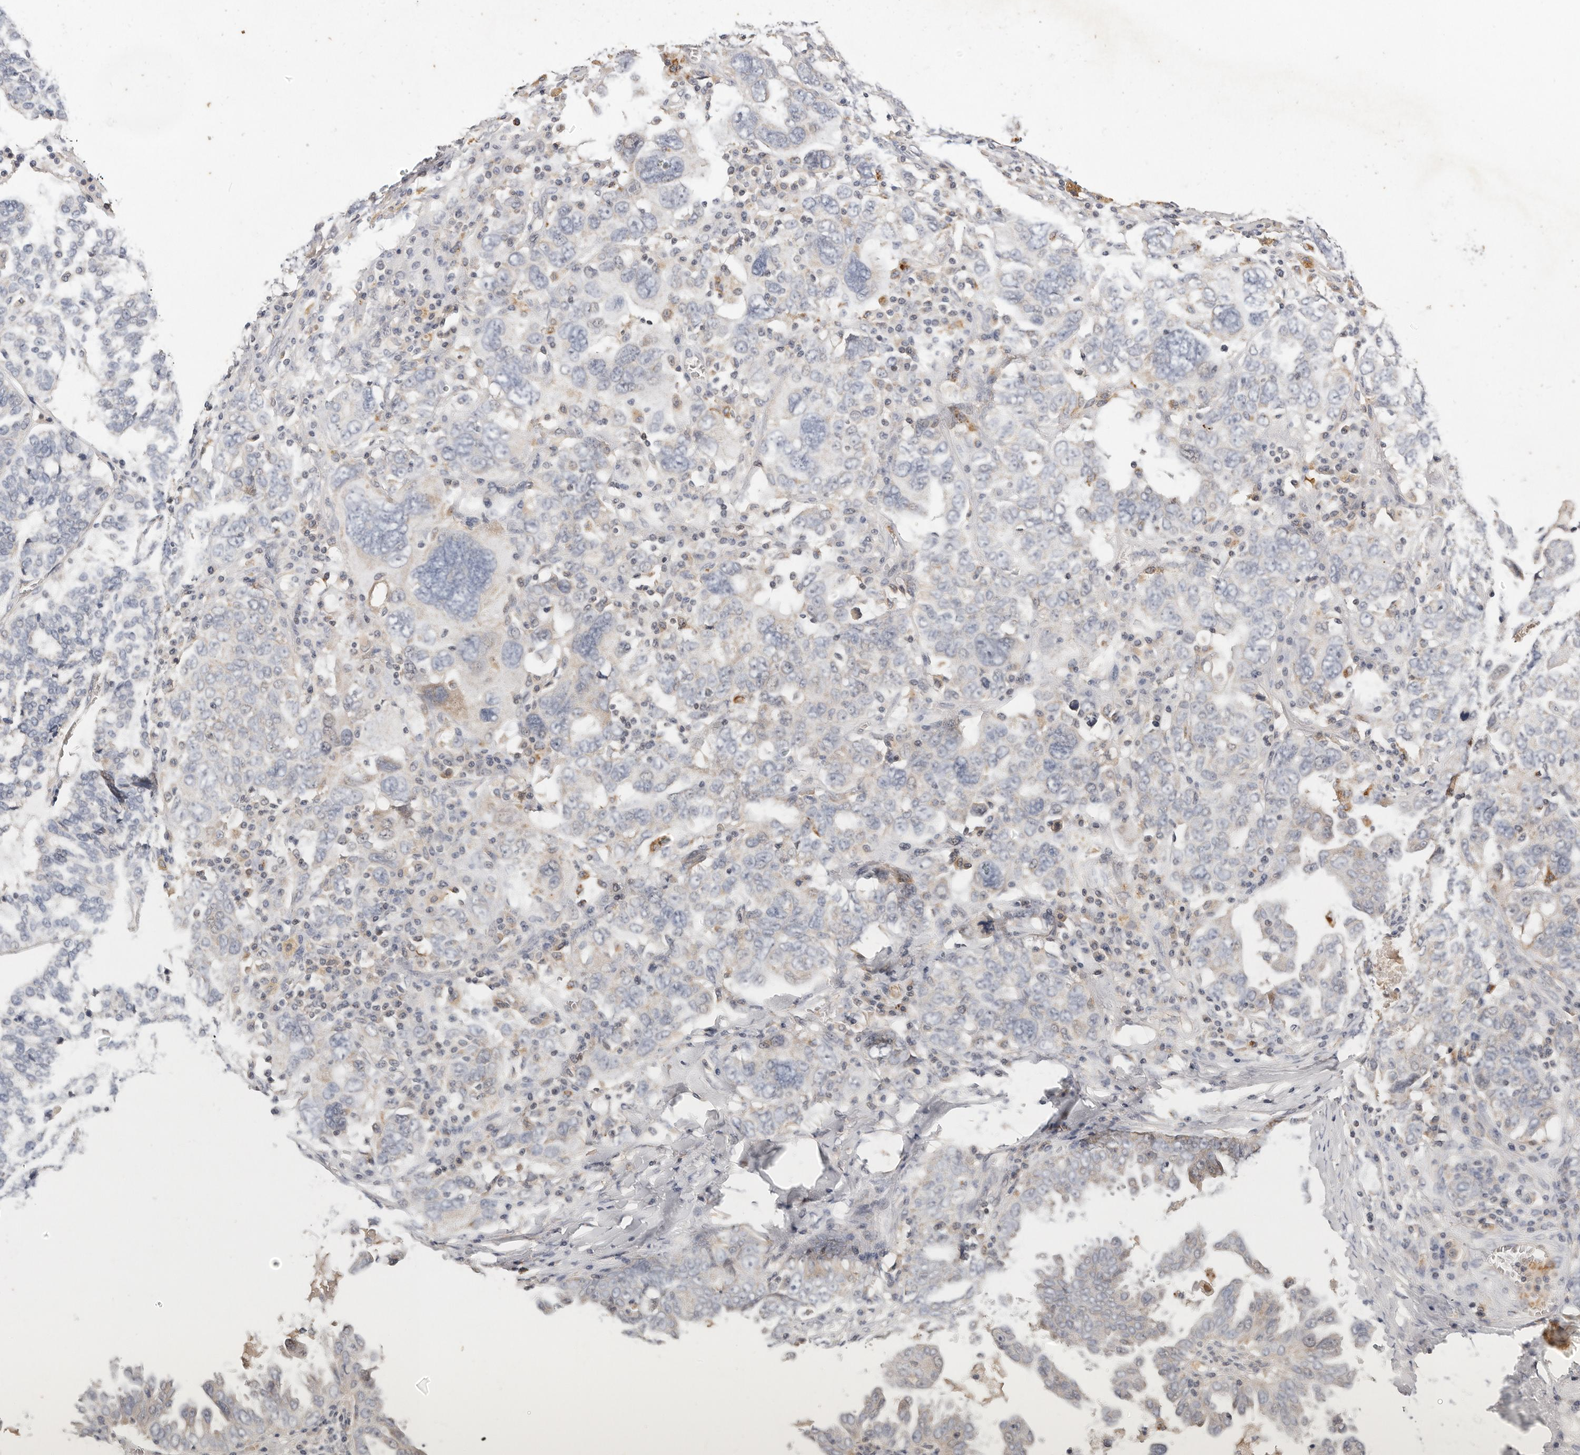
{"staining": {"intensity": "negative", "quantity": "none", "location": "none"}, "tissue": "ovarian cancer", "cell_type": "Tumor cells", "image_type": "cancer", "snomed": [{"axis": "morphology", "description": "Carcinoma, endometroid"}, {"axis": "topography", "description": "Ovary"}], "caption": "Tumor cells show no significant protein positivity in ovarian endometroid carcinoma. The staining was performed using DAB (3,3'-diaminobenzidine) to visualize the protein expression in brown, while the nuclei were stained in blue with hematoxylin (Magnification: 20x).", "gene": "USP49", "patient": {"sex": "female", "age": 62}}